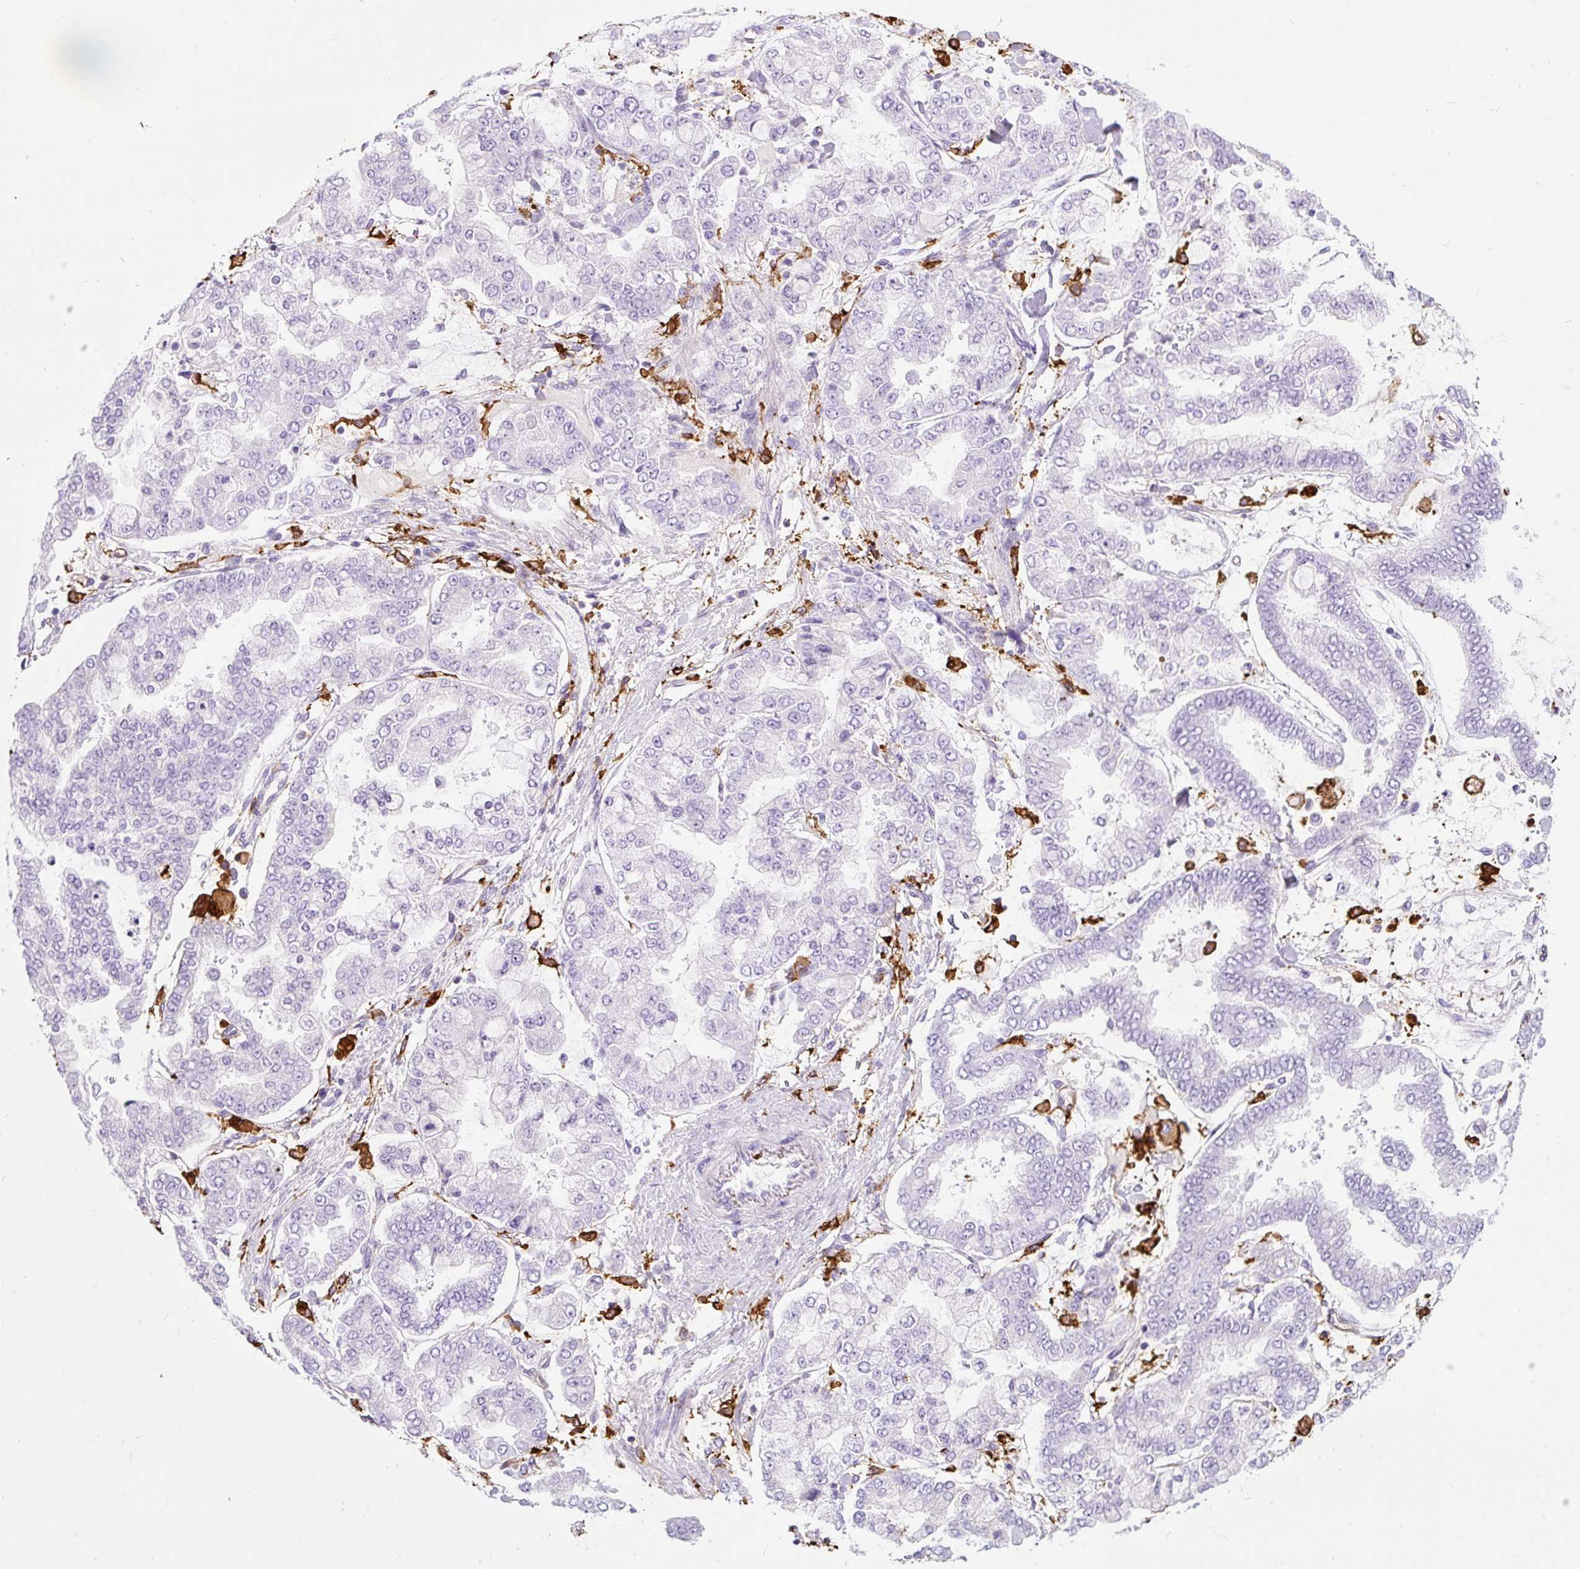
{"staining": {"intensity": "negative", "quantity": "none", "location": "none"}, "tissue": "stomach cancer", "cell_type": "Tumor cells", "image_type": "cancer", "snomed": [{"axis": "morphology", "description": "Normal tissue, NOS"}, {"axis": "morphology", "description": "Adenocarcinoma, NOS"}, {"axis": "topography", "description": "Stomach, upper"}, {"axis": "topography", "description": "Stomach"}], "caption": "Immunohistochemistry (IHC) histopathology image of neoplastic tissue: human stomach cancer stained with DAB (3,3'-diaminobenzidine) demonstrates no significant protein staining in tumor cells.", "gene": "HLA-DRA", "patient": {"sex": "male", "age": 76}}